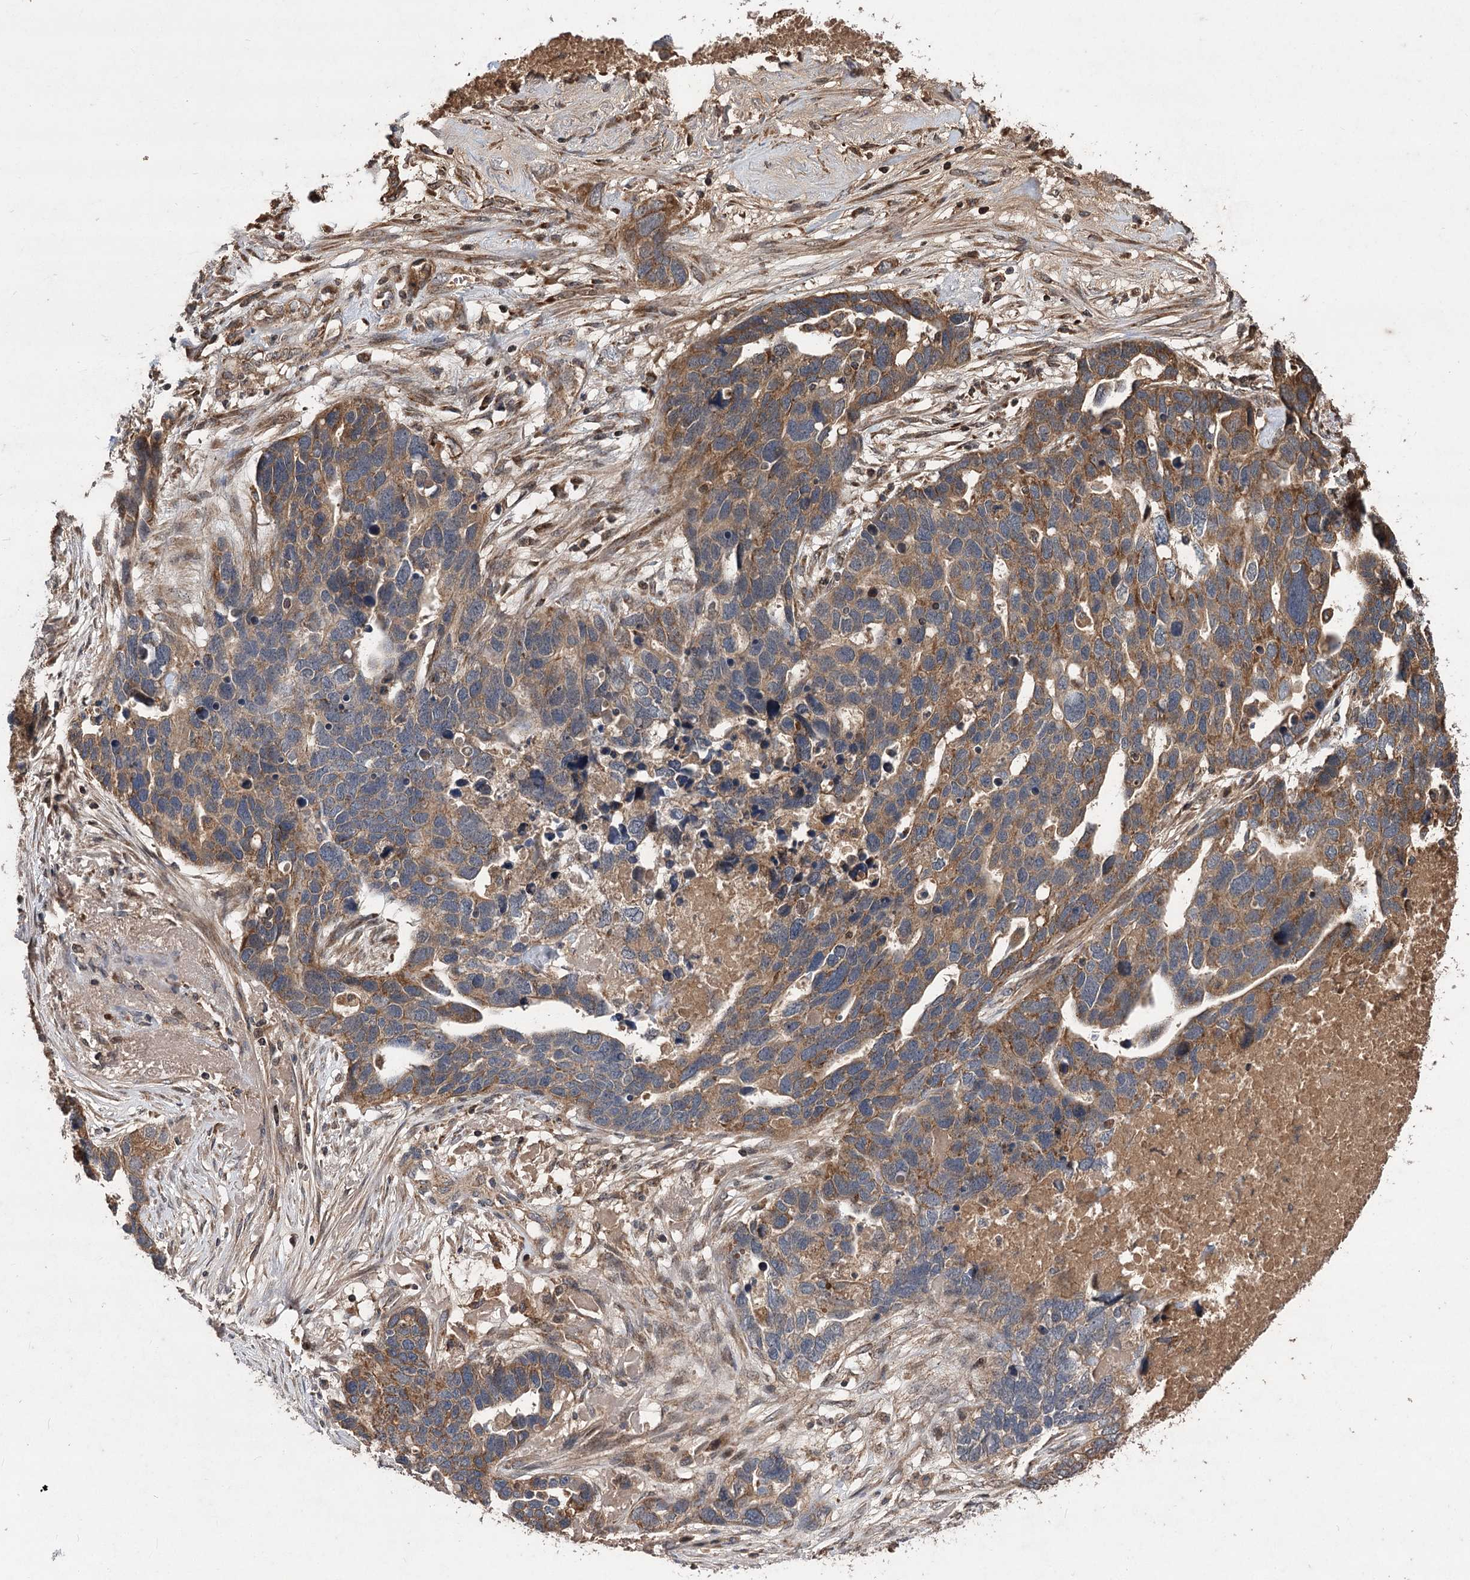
{"staining": {"intensity": "strong", "quantity": ">75%", "location": "cytoplasmic/membranous"}, "tissue": "ovarian cancer", "cell_type": "Tumor cells", "image_type": "cancer", "snomed": [{"axis": "morphology", "description": "Cystadenocarcinoma, serous, NOS"}, {"axis": "topography", "description": "Ovary"}], "caption": "IHC image of human ovarian serous cystadenocarcinoma stained for a protein (brown), which reveals high levels of strong cytoplasmic/membranous expression in approximately >75% of tumor cells.", "gene": "RASSF3", "patient": {"sex": "female", "age": 54}}